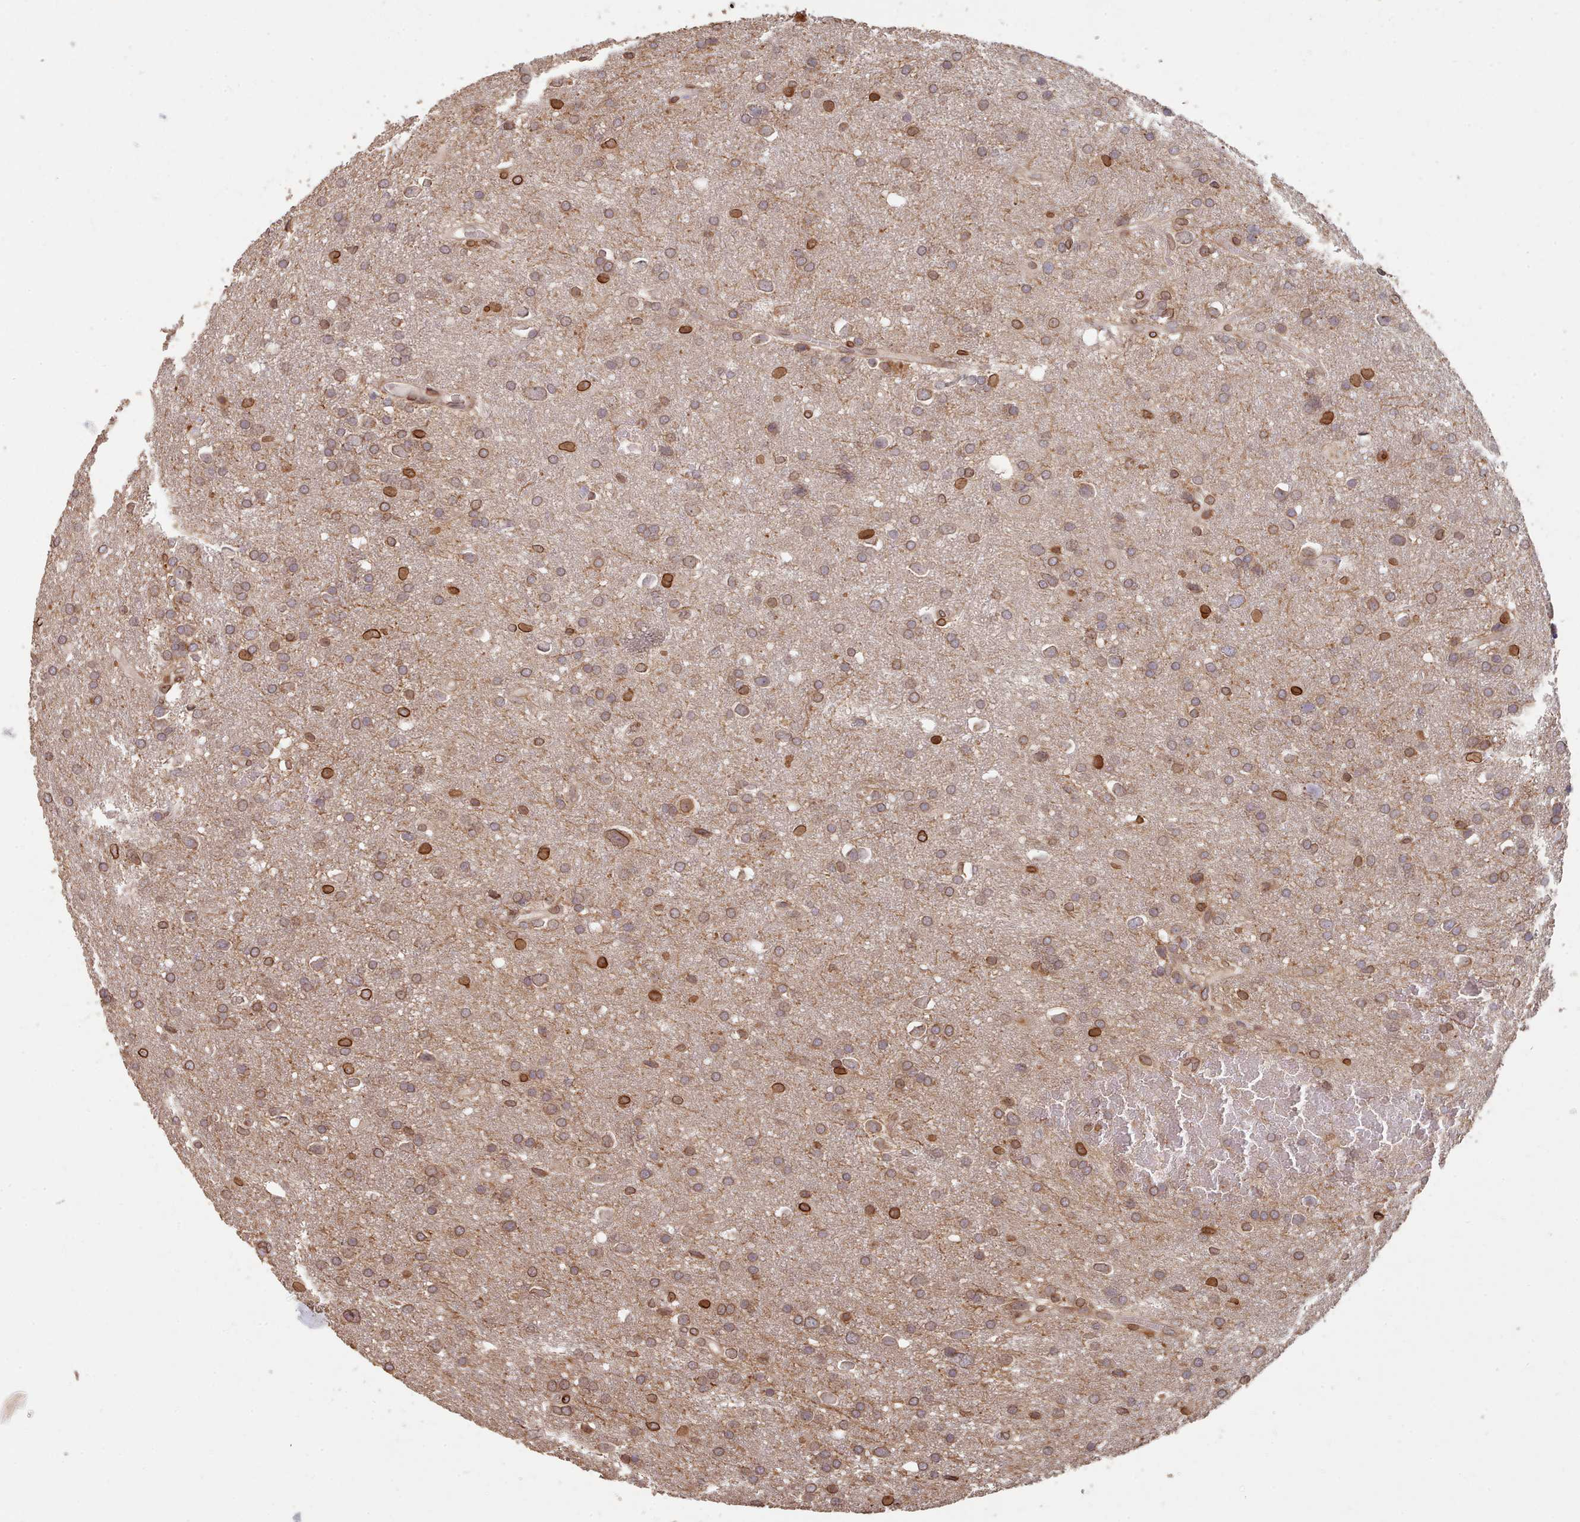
{"staining": {"intensity": "strong", "quantity": "<25%", "location": "cytoplasmic/membranous,nuclear"}, "tissue": "glioma", "cell_type": "Tumor cells", "image_type": "cancer", "snomed": [{"axis": "morphology", "description": "Glioma, malignant, Low grade"}, {"axis": "topography", "description": "Brain"}], "caption": "Immunohistochemistry (IHC) image of glioma stained for a protein (brown), which displays medium levels of strong cytoplasmic/membranous and nuclear positivity in about <25% of tumor cells.", "gene": "TOR1AIP1", "patient": {"sex": "female", "age": 32}}